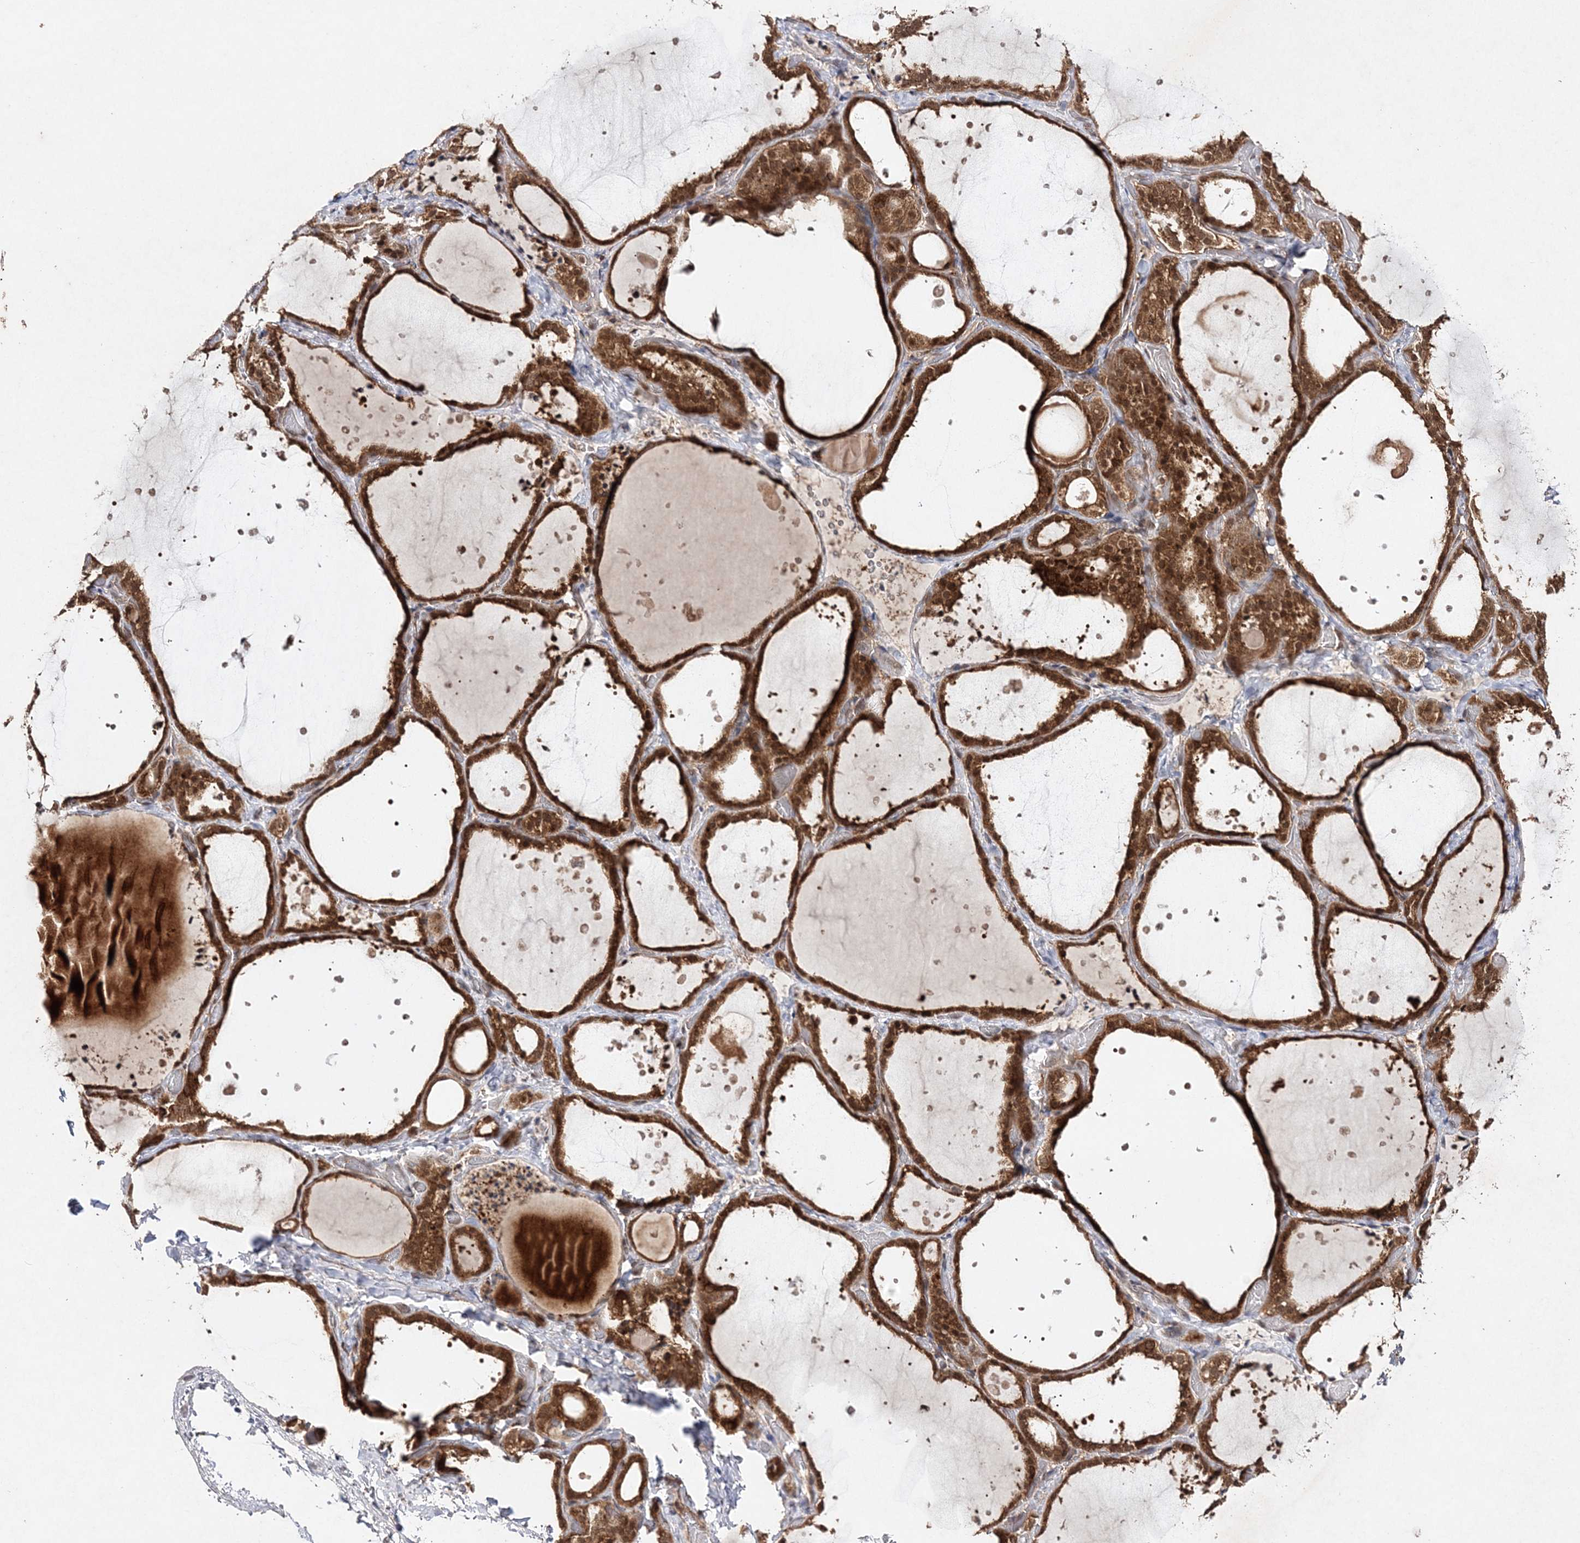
{"staining": {"intensity": "strong", "quantity": ">75%", "location": "cytoplasmic/membranous,nuclear"}, "tissue": "thyroid gland", "cell_type": "Glandular cells", "image_type": "normal", "snomed": [{"axis": "morphology", "description": "Normal tissue, NOS"}, {"axis": "topography", "description": "Thyroid gland"}], "caption": "An immunohistochemistry image of benign tissue is shown. Protein staining in brown labels strong cytoplasmic/membranous,nuclear positivity in thyroid gland within glandular cells. (DAB = brown stain, brightfield microscopy at high magnification).", "gene": "NIF3L1", "patient": {"sex": "female", "age": 44}}